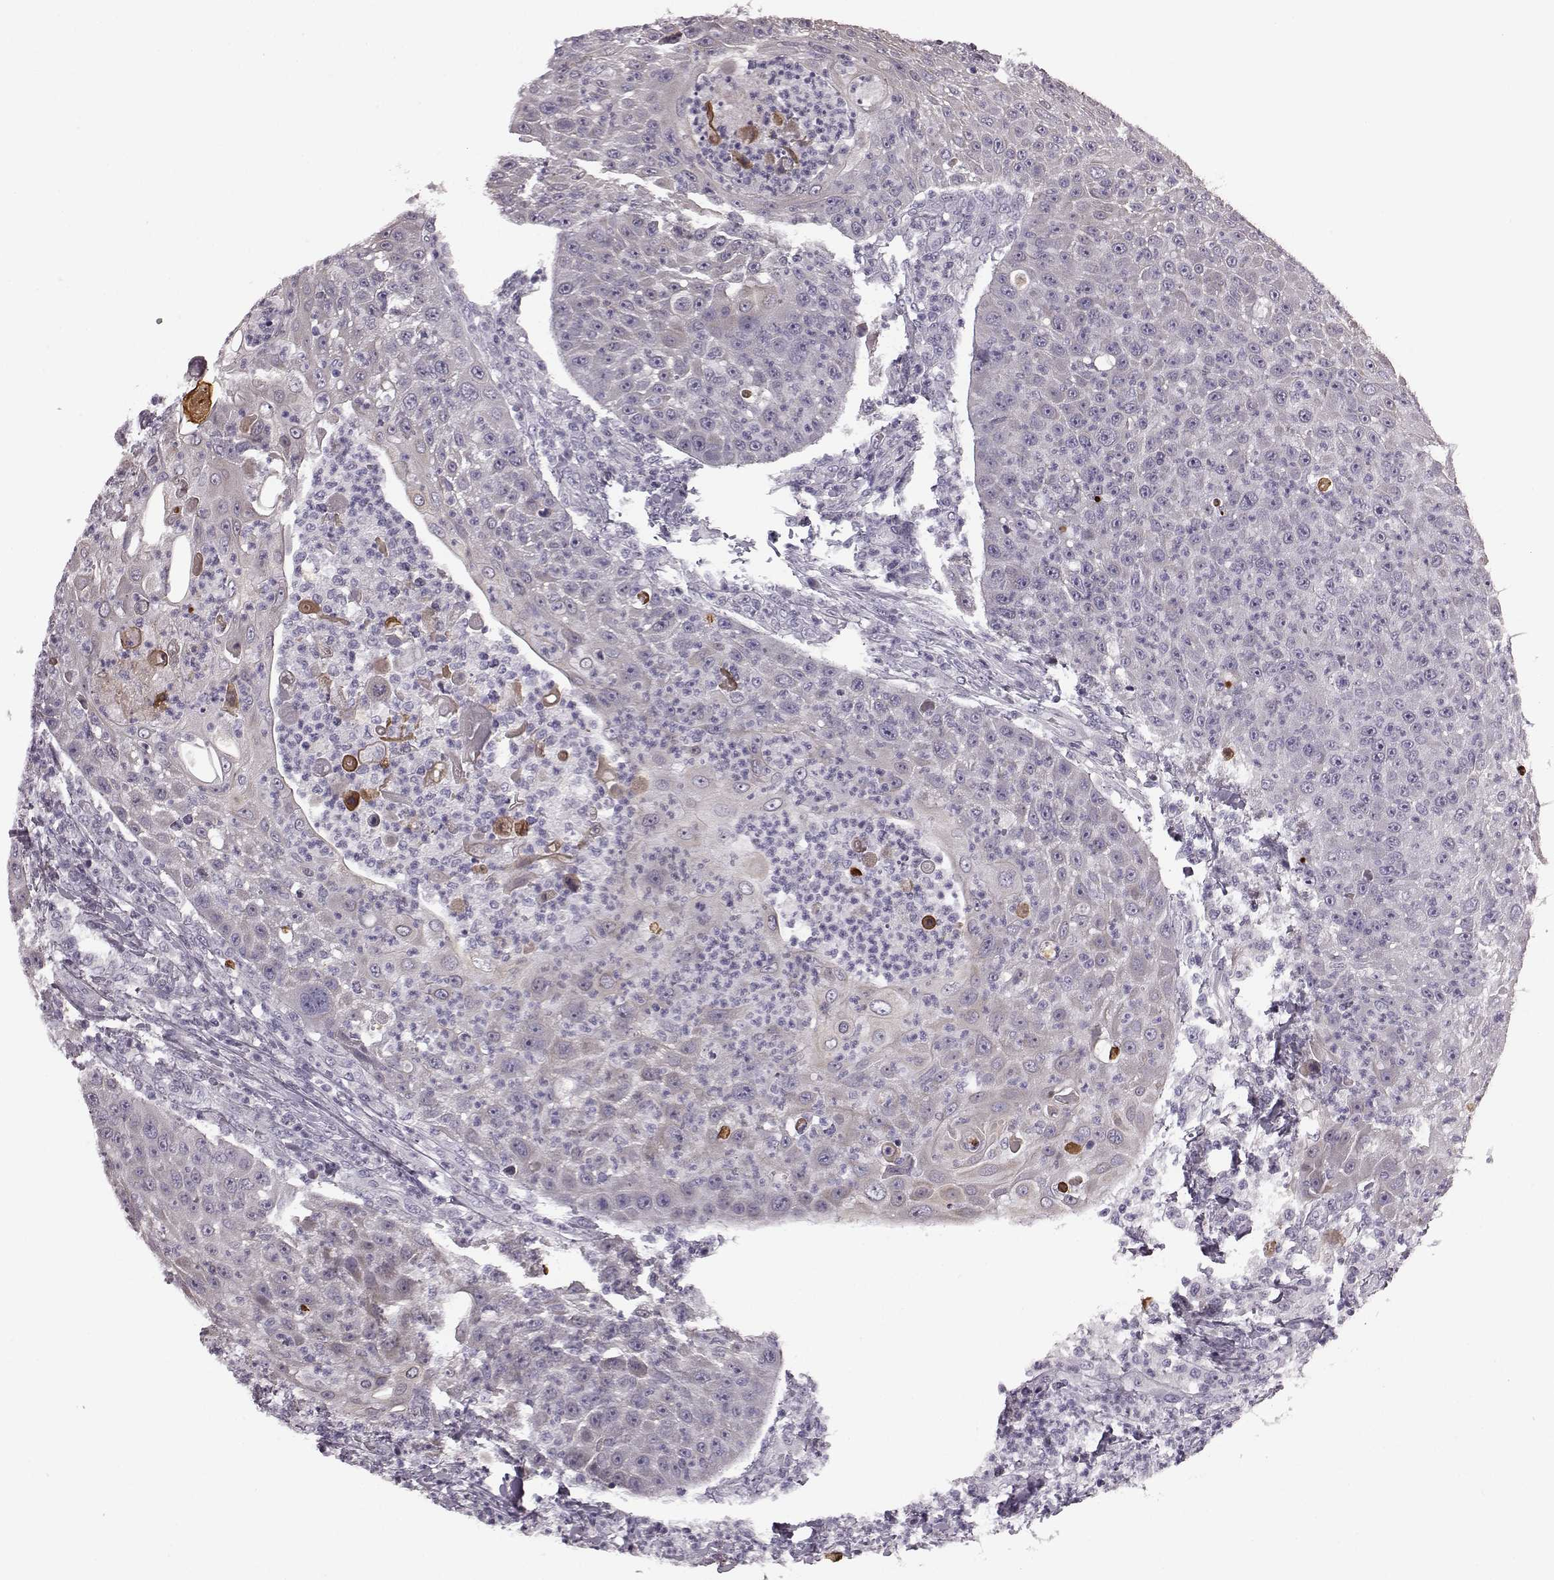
{"staining": {"intensity": "negative", "quantity": "none", "location": "none"}, "tissue": "head and neck cancer", "cell_type": "Tumor cells", "image_type": "cancer", "snomed": [{"axis": "morphology", "description": "Squamous cell carcinoma, NOS"}, {"axis": "topography", "description": "Head-Neck"}], "caption": "There is no significant positivity in tumor cells of head and neck cancer.", "gene": "ODAD4", "patient": {"sex": "male", "age": 69}}